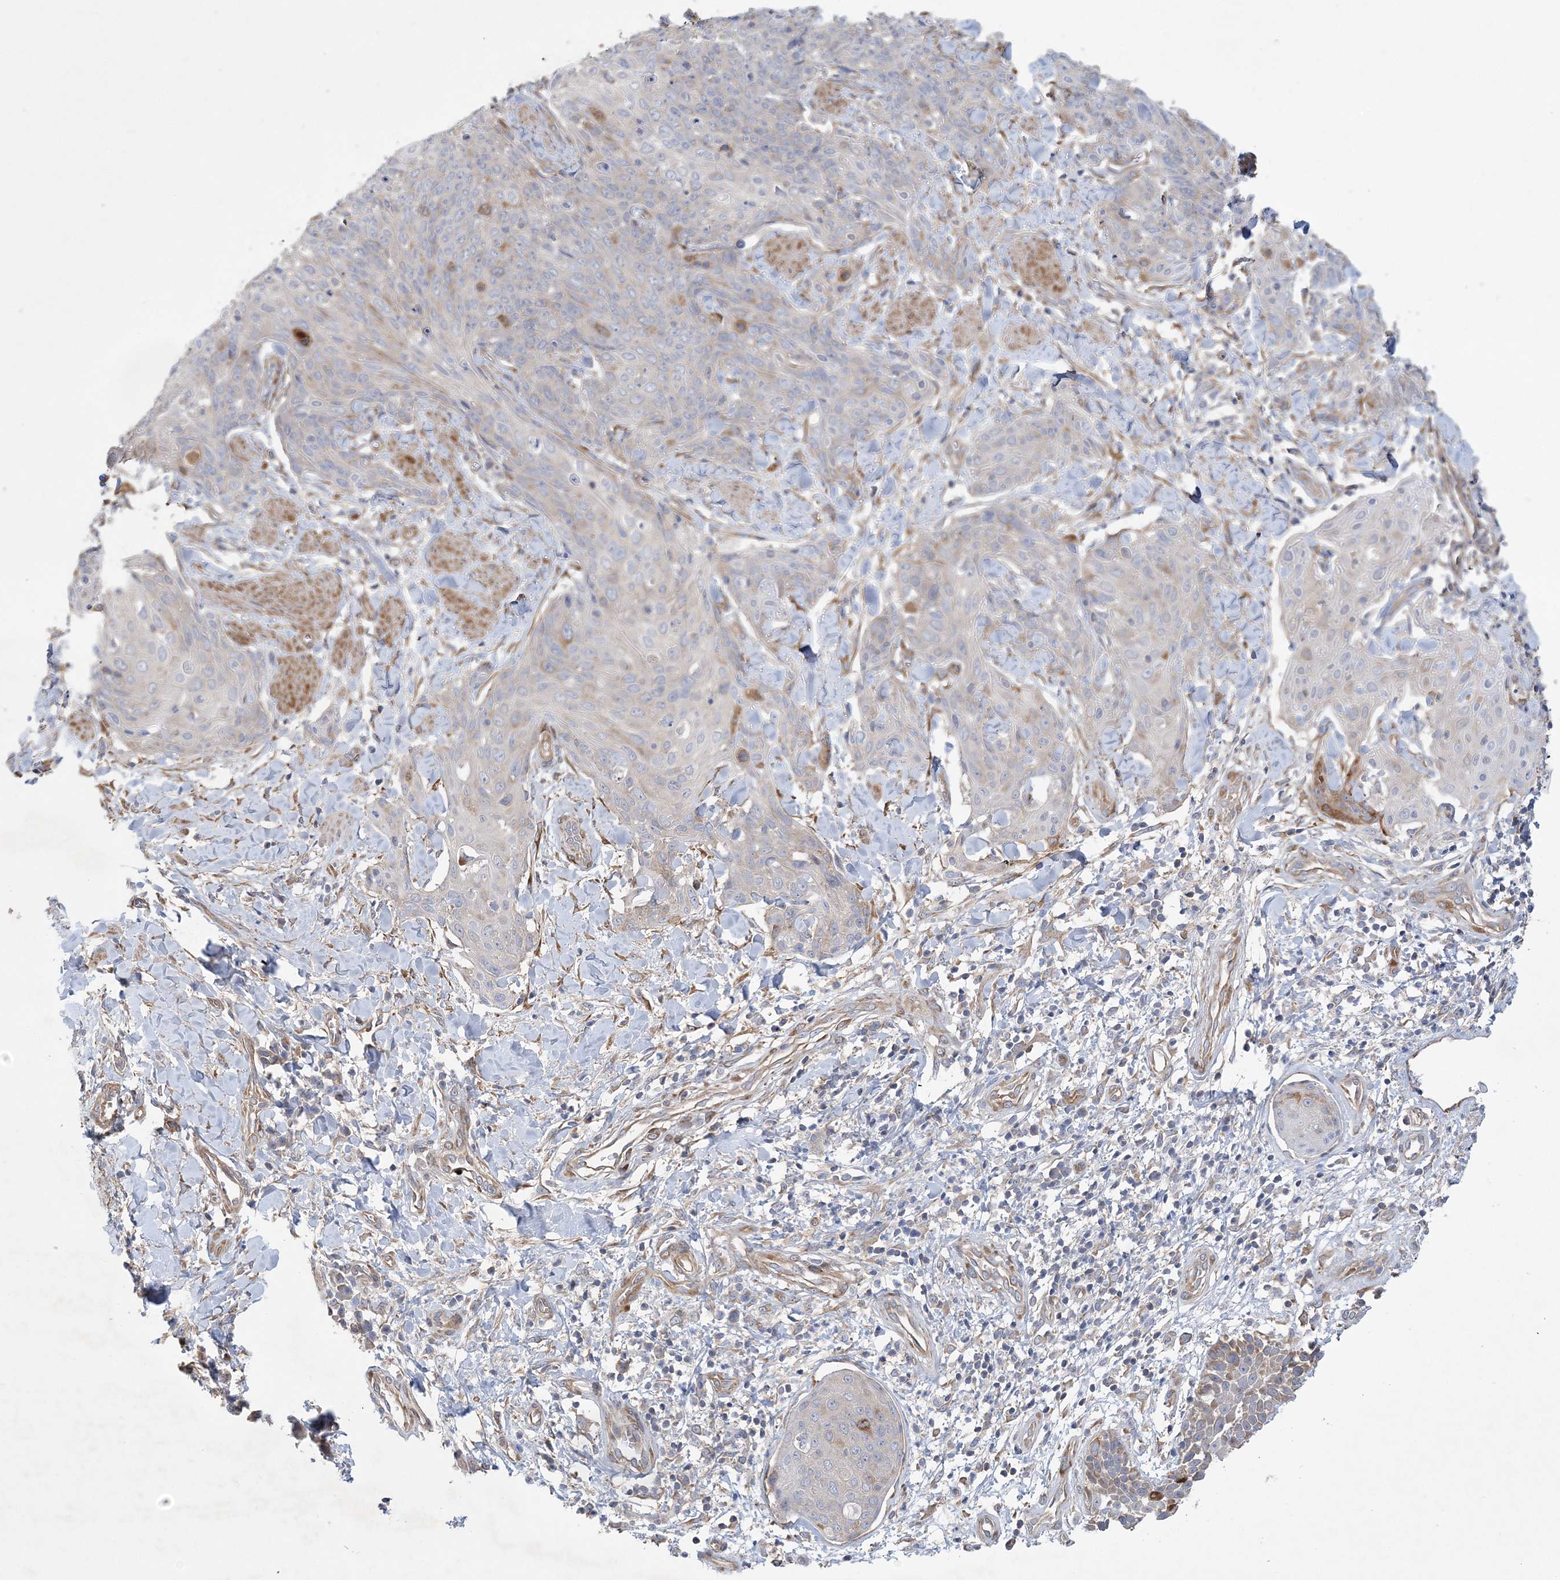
{"staining": {"intensity": "negative", "quantity": "none", "location": "none"}, "tissue": "skin cancer", "cell_type": "Tumor cells", "image_type": "cancer", "snomed": [{"axis": "morphology", "description": "Squamous cell carcinoma, NOS"}, {"axis": "topography", "description": "Skin"}, {"axis": "topography", "description": "Vulva"}], "caption": "This is an immunohistochemistry image of skin cancer. There is no positivity in tumor cells.", "gene": "MAP4K5", "patient": {"sex": "female", "age": 85}}